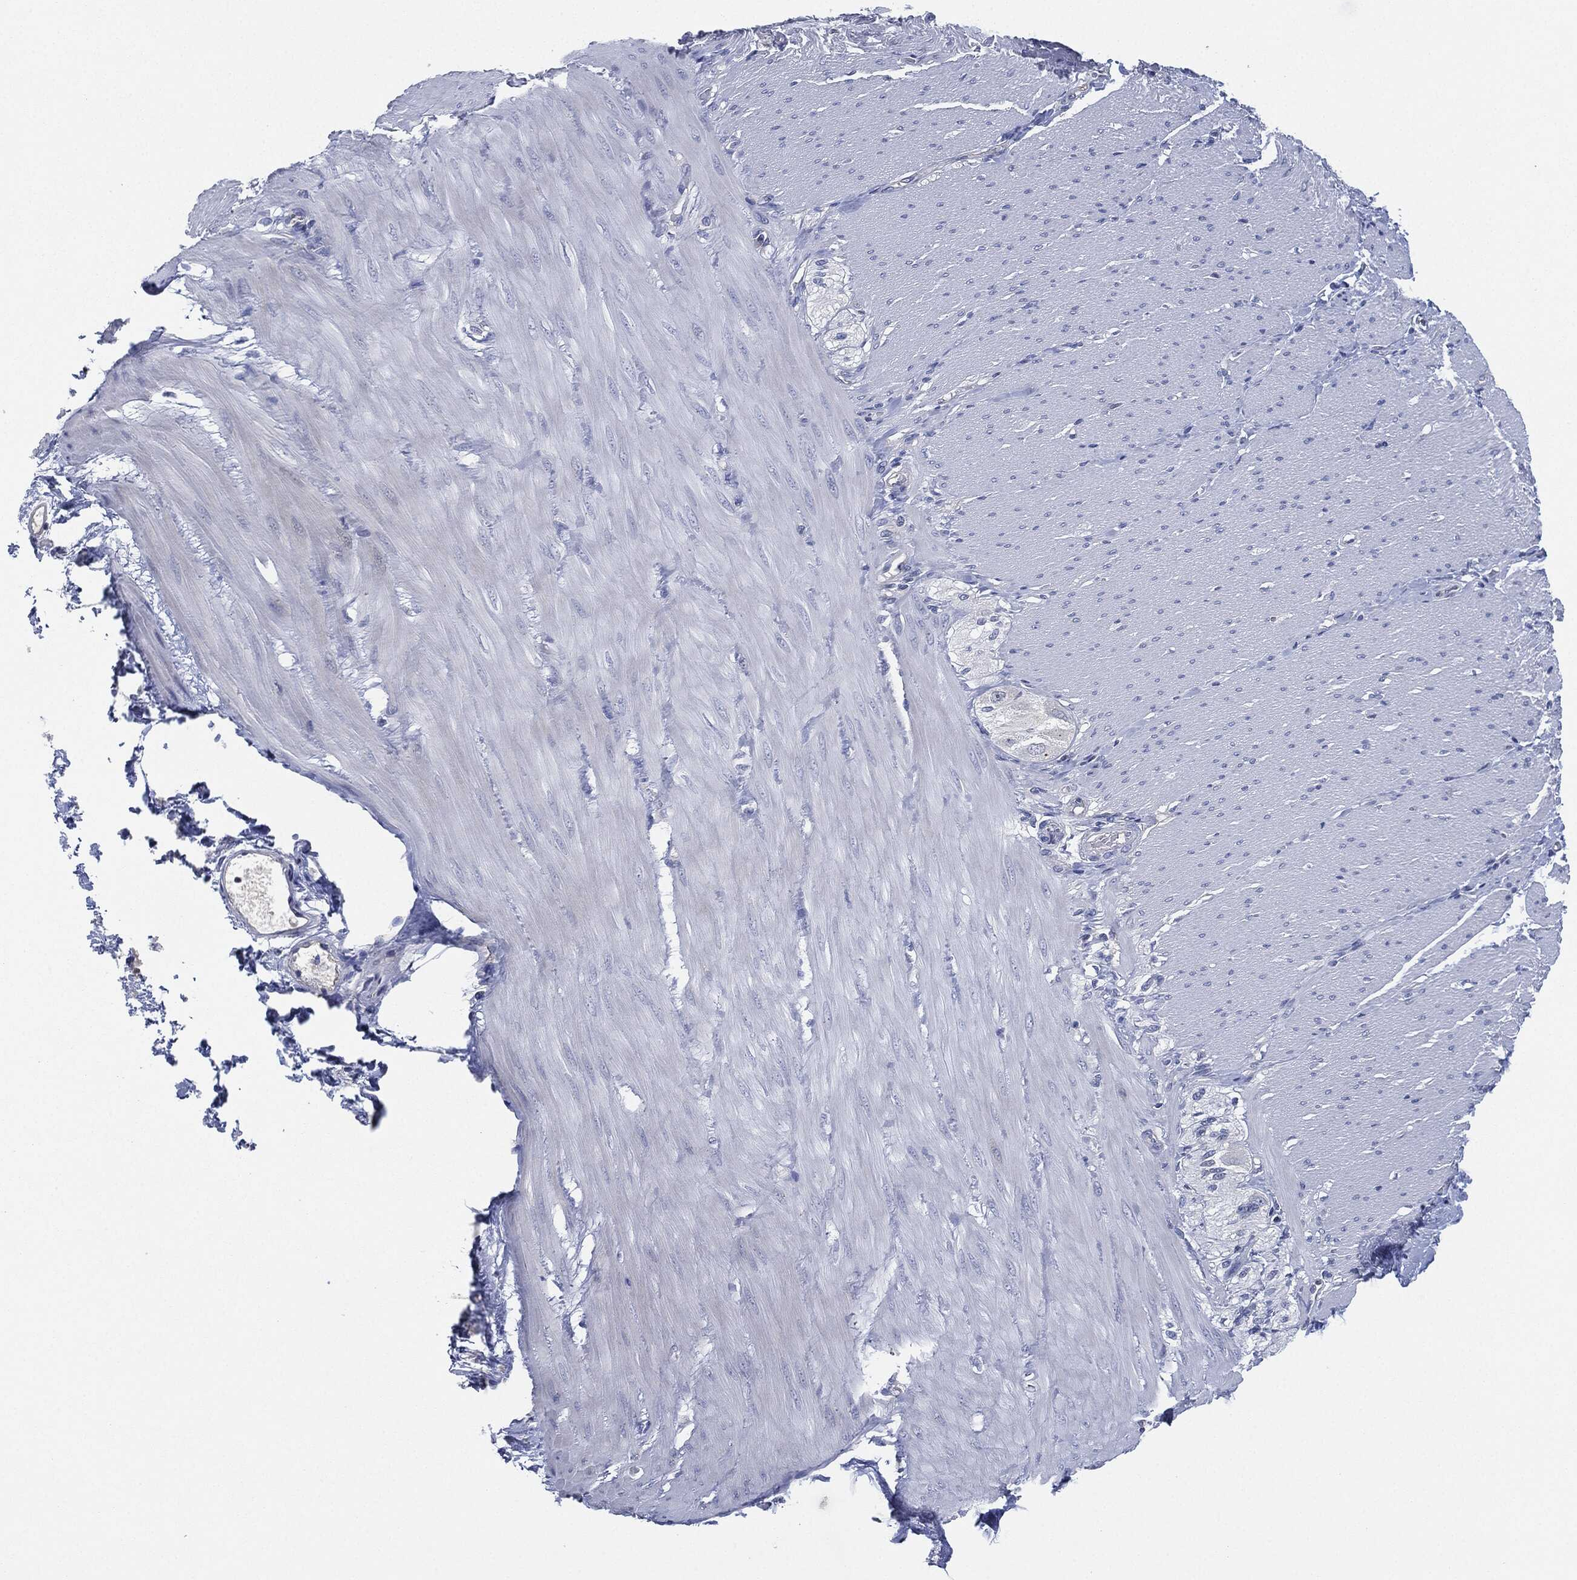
{"staining": {"intensity": "negative", "quantity": "none", "location": "none"}, "tissue": "soft tissue", "cell_type": "Fibroblasts", "image_type": "normal", "snomed": [{"axis": "morphology", "description": "Normal tissue, NOS"}, {"axis": "topography", "description": "Smooth muscle"}, {"axis": "topography", "description": "Duodenum"}, {"axis": "topography", "description": "Peripheral nerve tissue"}], "caption": "Immunohistochemical staining of normal human soft tissue demonstrates no significant expression in fibroblasts.", "gene": "SHROOM2", "patient": {"sex": "female", "age": 61}}